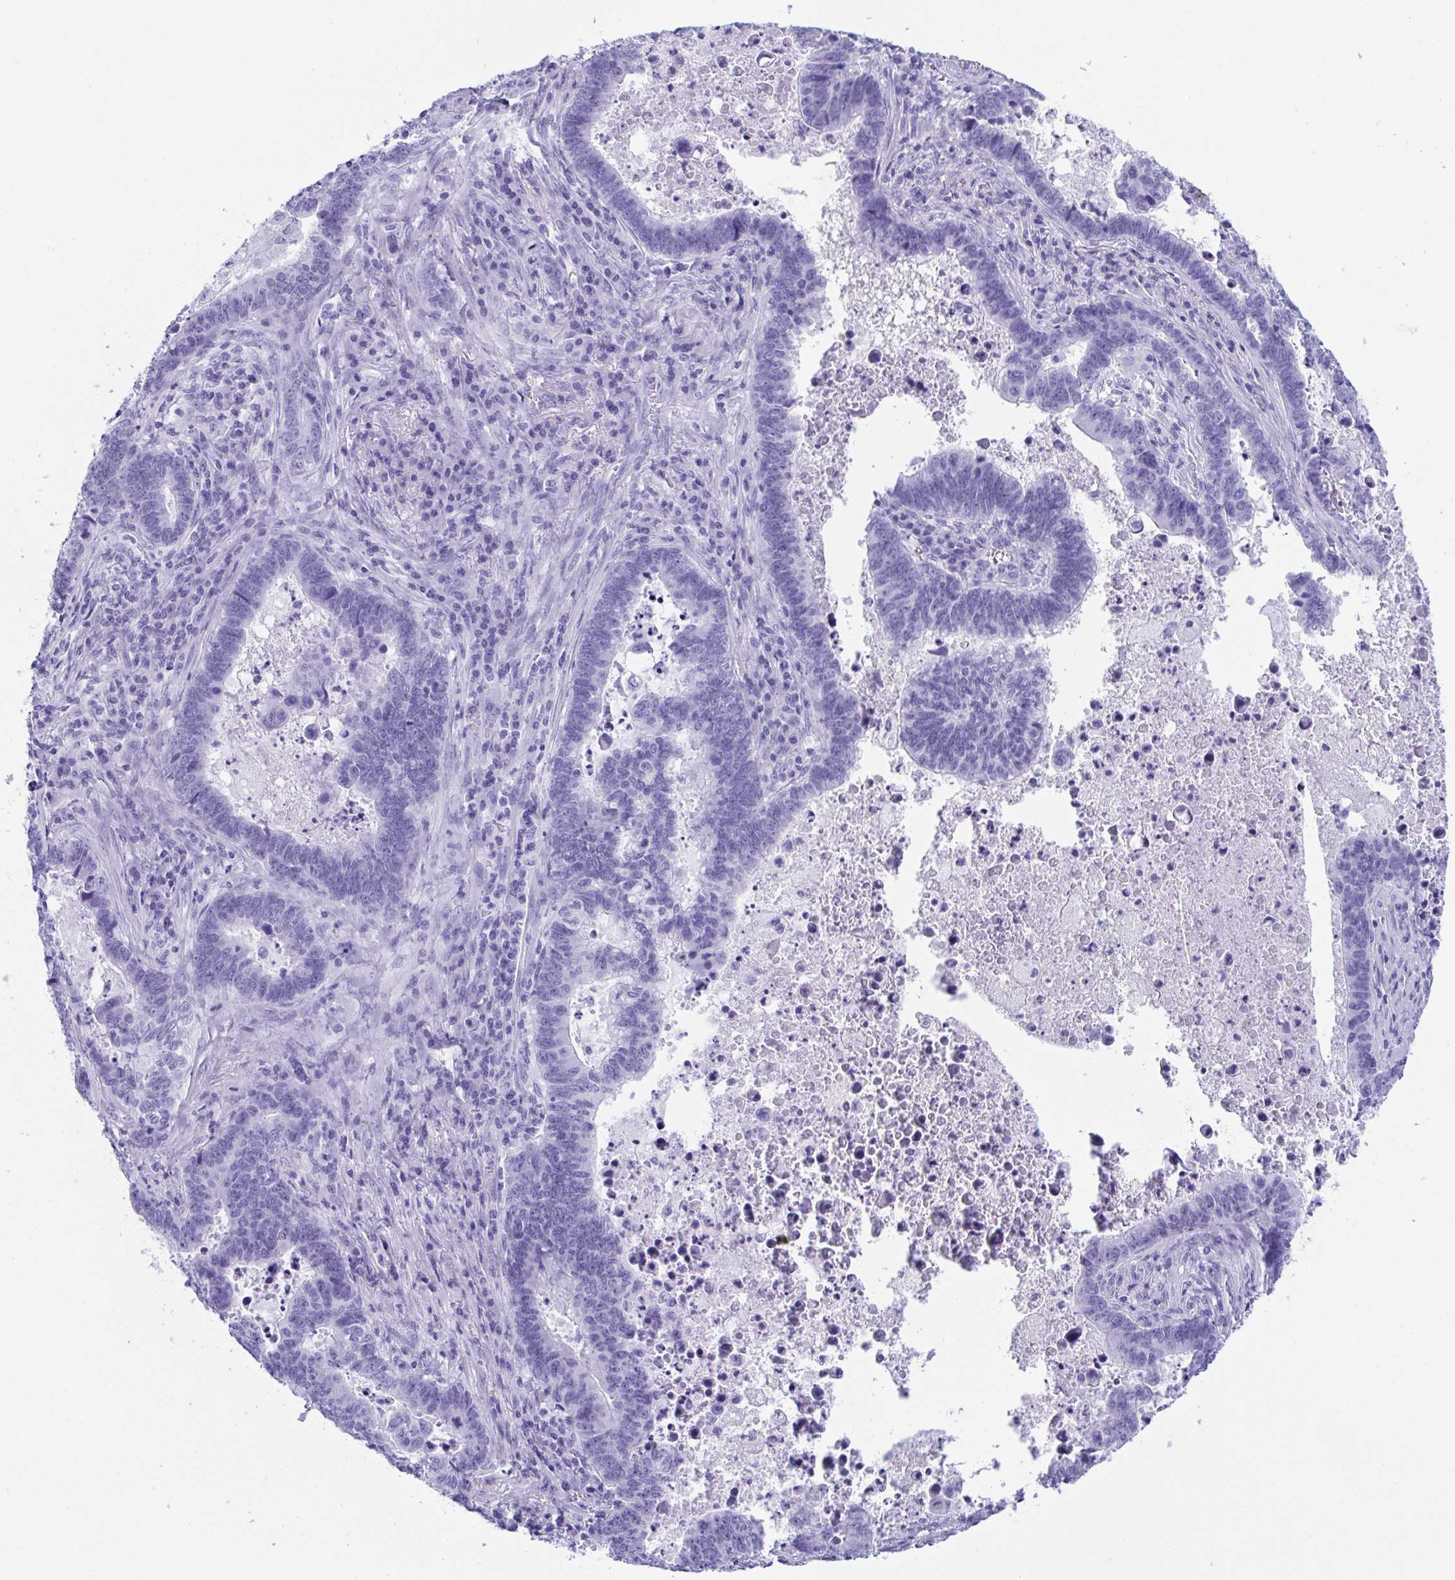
{"staining": {"intensity": "negative", "quantity": "none", "location": "none"}, "tissue": "lung cancer", "cell_type": "Tumor cells", "image_type": "cancer", "snomed": [{"axis": "morphology", "description": "Aneuploidy"}, {"axis": "morphology", "description": "Adenocarcinoma, NOS"}, {"axis": "morphology", "description": "Adenocarcinoma primary or metastatic"}, {"axis": "topography", "description": "Lung"}], "caption": "A high-resolution photomicrograph shows immunohistochemistry staining of adenocarcinoma primary or metastatic (lung), which shows no significant expression in tumor cells.", "gene": "ZNF850", "patient": {"sex": "female", "age": 75}}